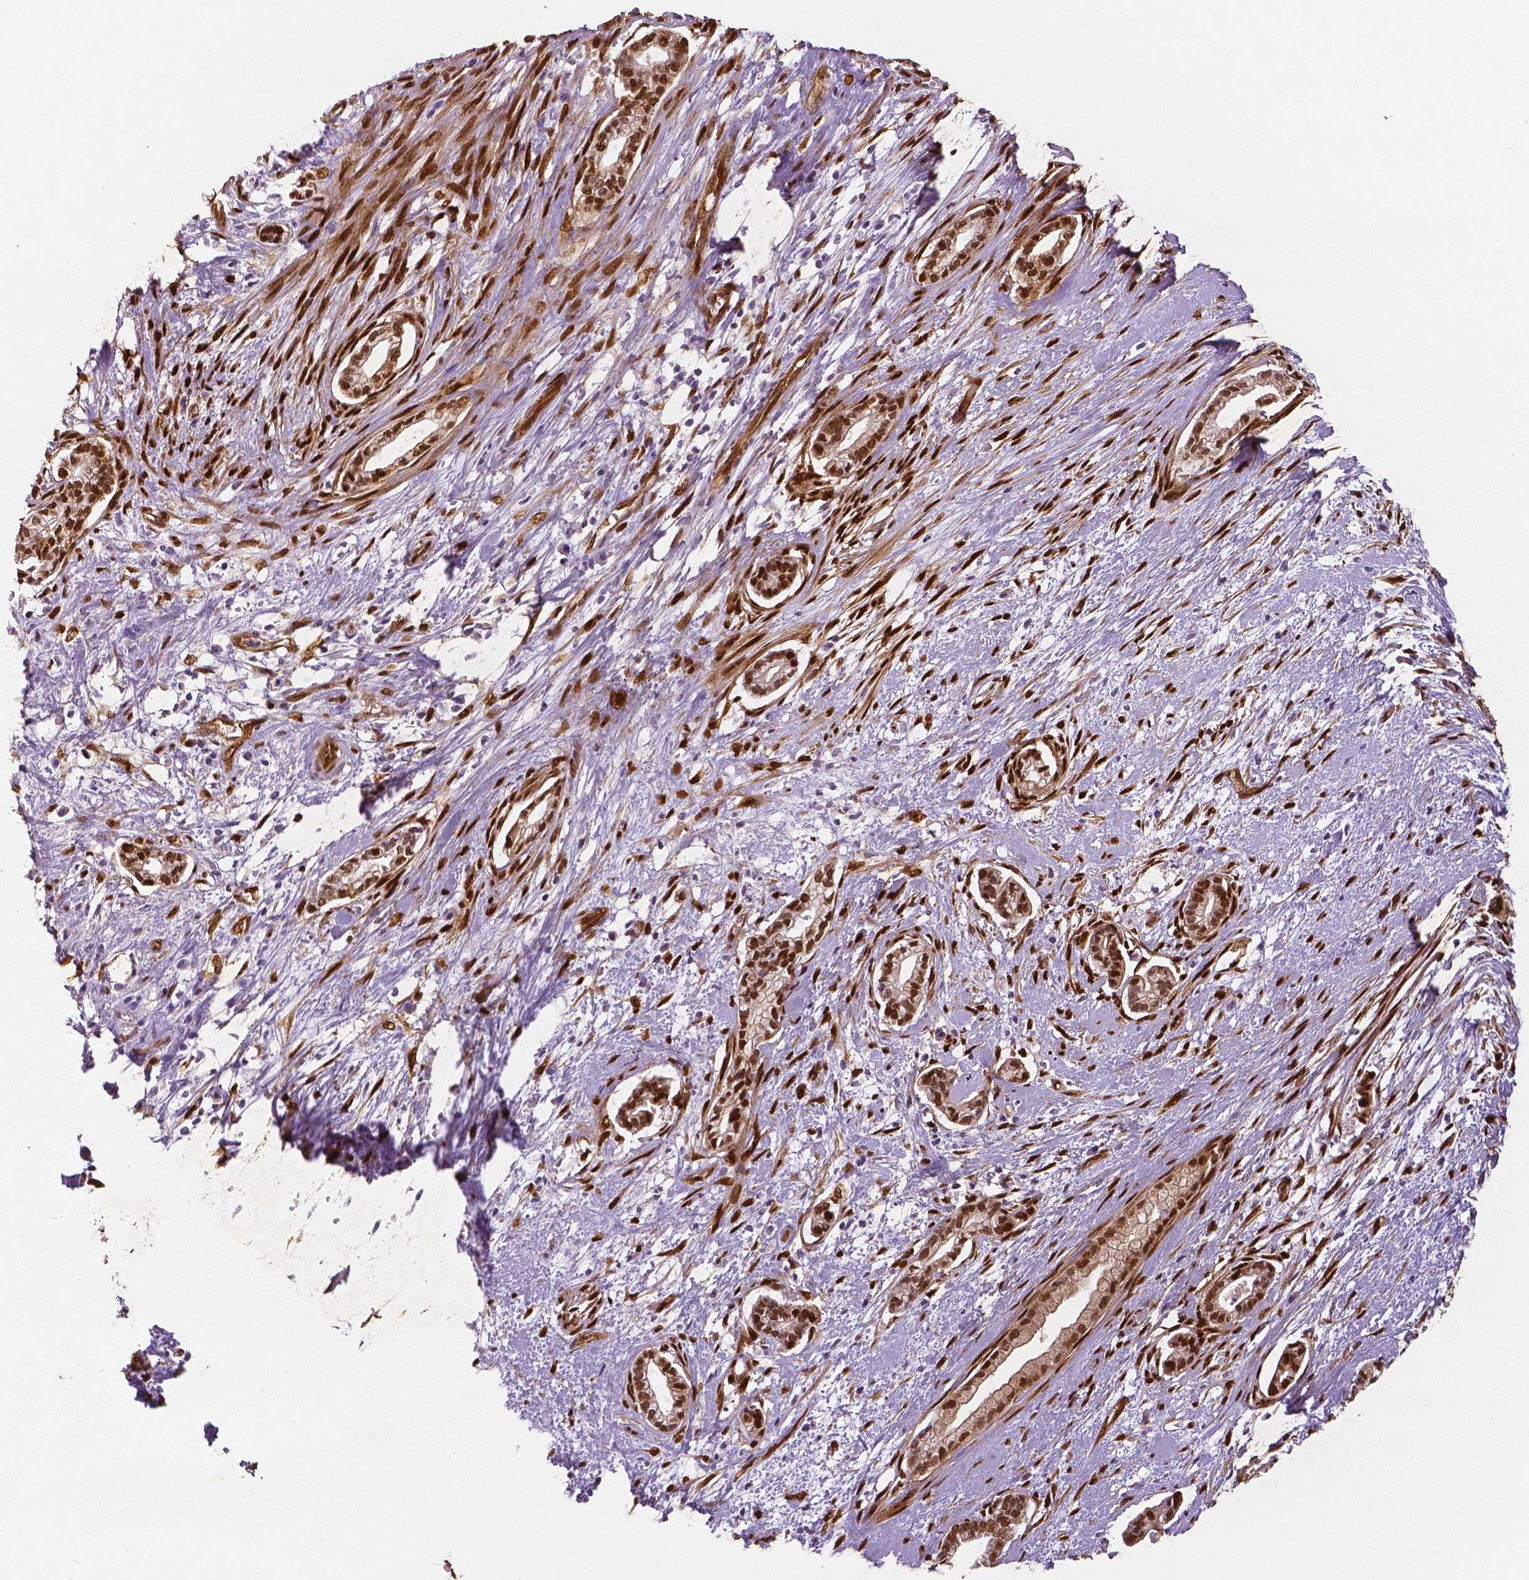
{"staining": {"intensity": "moderate", "quantity": ">75%", "location": "cytoplasmic/membranous,nuclear"}, "tissue": "cervical cancer", "cell_type": "Tumor cells", "image_type": "cancer", "snomed": [{"axis": "morphology", "description": "Adenocarcinoma, NOS"}, {"axis": "topography", "description": "Cervix"}], "caption": "Cervical adenocarcinoma tissue exhibits moderate cytoplasmic/membranous and nuclear expression in approximately >75% of tumor cells", "gene": "WWTR1", "patient": {"sex": "female", "age": 62}}